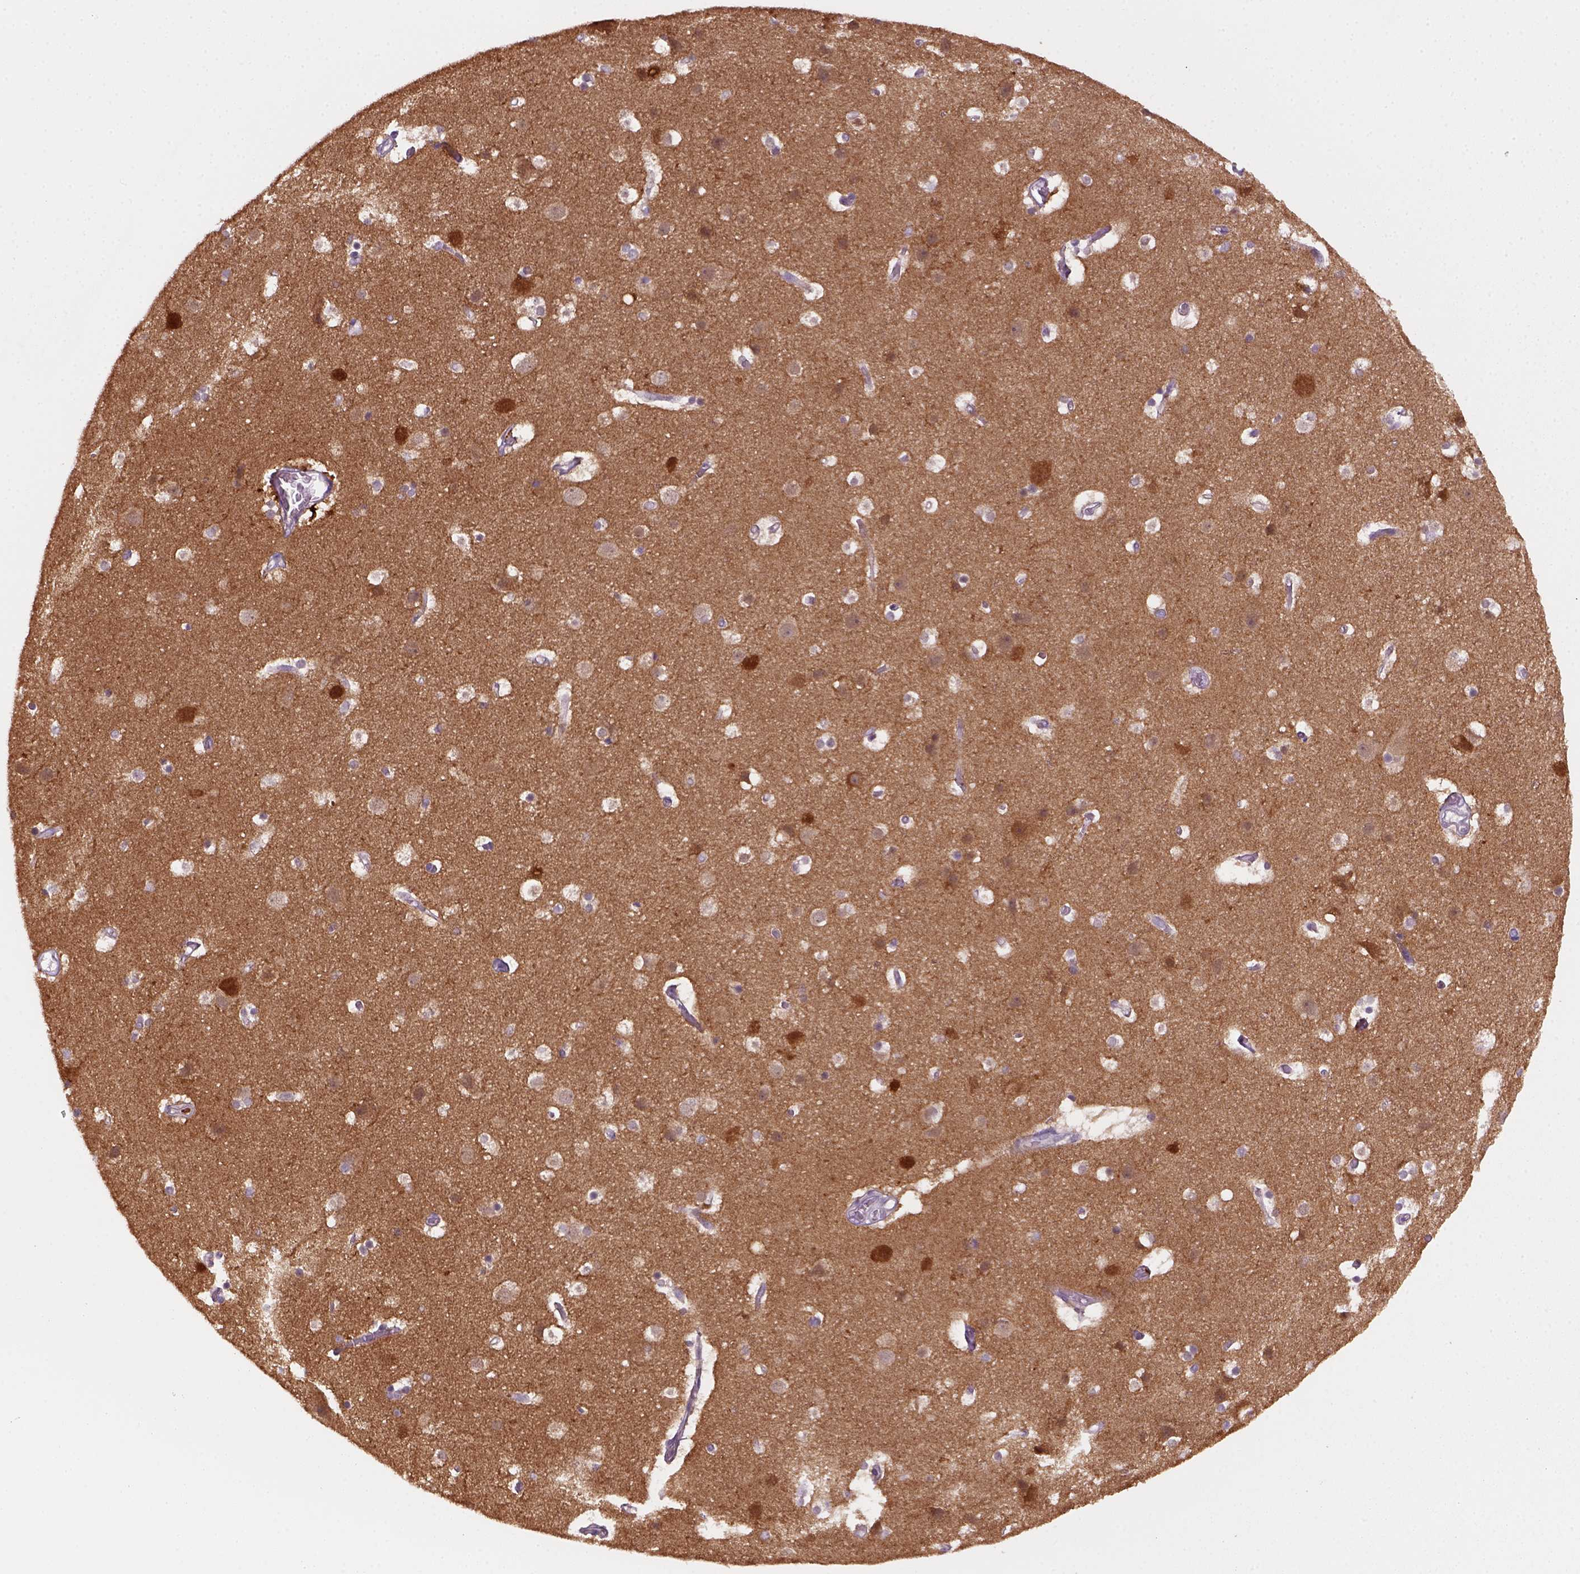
{"staining": {"intensity": "negative", "quantity": "none", "location": "none"}, "tissue": "cerebral cortex", "cell_type": "Endothelial cells", "image_type": "normal", "snomed": [{"axis": "morphology", "description": "Normal tissue, NOS"}, {"axis": "topography", "description": "Cerebral cortex"}], "caption": "Immunohistochemical staining of unremarkable cerebral cortex exhibits no significant positivity in endothelial cells.", "gene": "GOT1", "patient": {"sex": "female", "age": 52}}